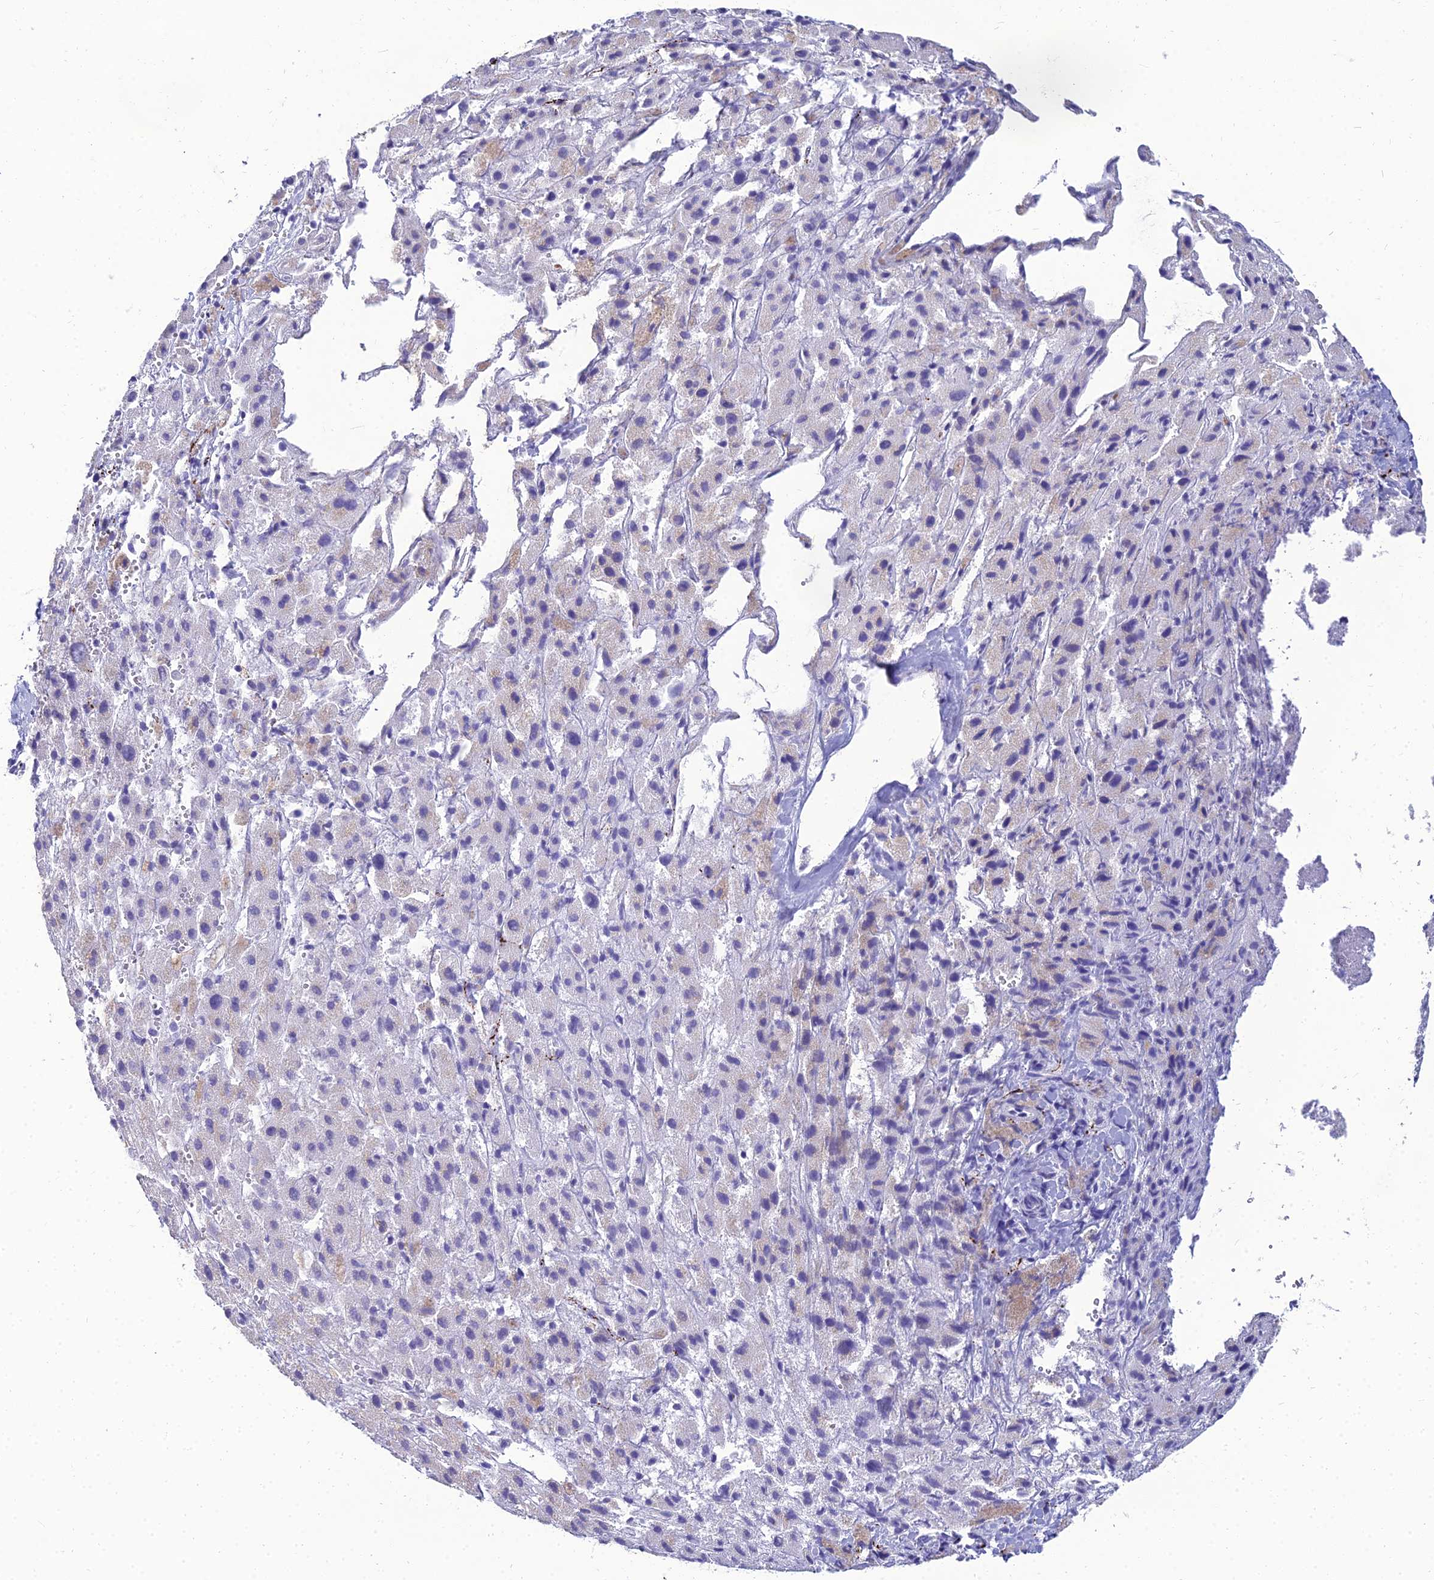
{"staining": {"intensity": "negative", "quantity": "none", "location": "none"}, "tissue": "liver cancer", "cell_type": "Tumor cells", "image_type": "cancer", "snomed": [{"axis": "morphology", "description": "Carcinoma, Hepatocellular, NOS"}, {"axis": "topography", "description": "Liver"}], "caption": "This is an IHC image of liver cancer (hepatocellular carcinoma). There is no staining in tumor cells.", "gene": "NPY", "patient": {"sex": "female", "age": 58}}